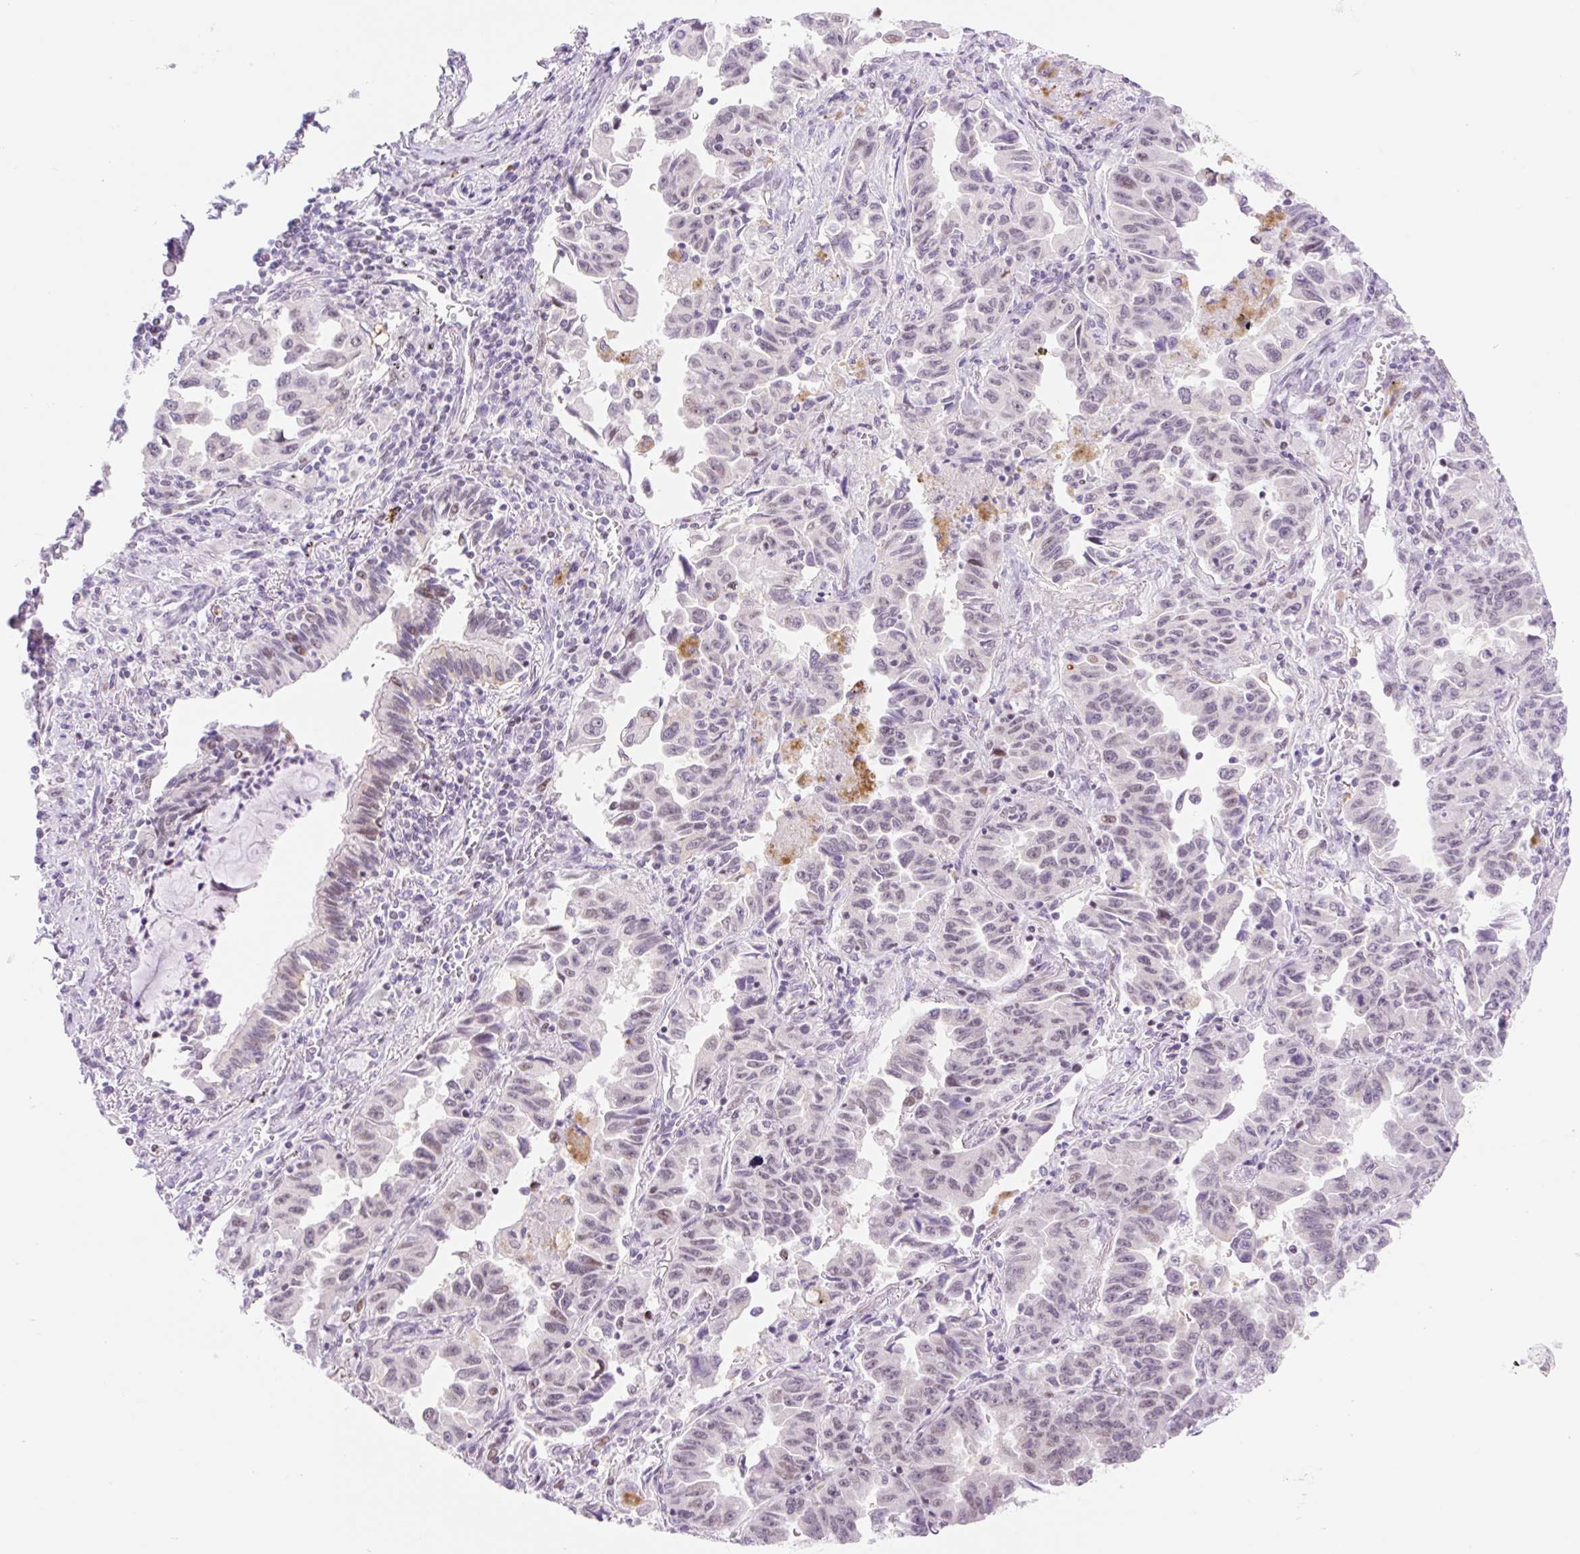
{"staining": {"intensity": "negative", "quantity": "none", "location": "none"}, "tissue": "lung cancer", "cell_type": "Tumor cells", "image_type": "cancer", "snomed": [{"axis": "morphology", "description": "Adenocarcinoma, NOS"}, {"axis": "topography", "description": "Lung"}], "caption": "High power microscopy photomicrograph of an immunohistochemistry (IHC) micrograph of lung cancer (adenocarcinoma), revealing no significant staining in tumor cells. (Immunohistochemistry, brightfield microscopy, high magnification).", "gene": "H2BW1", "patient": {"sex": "female", "age": 51}}